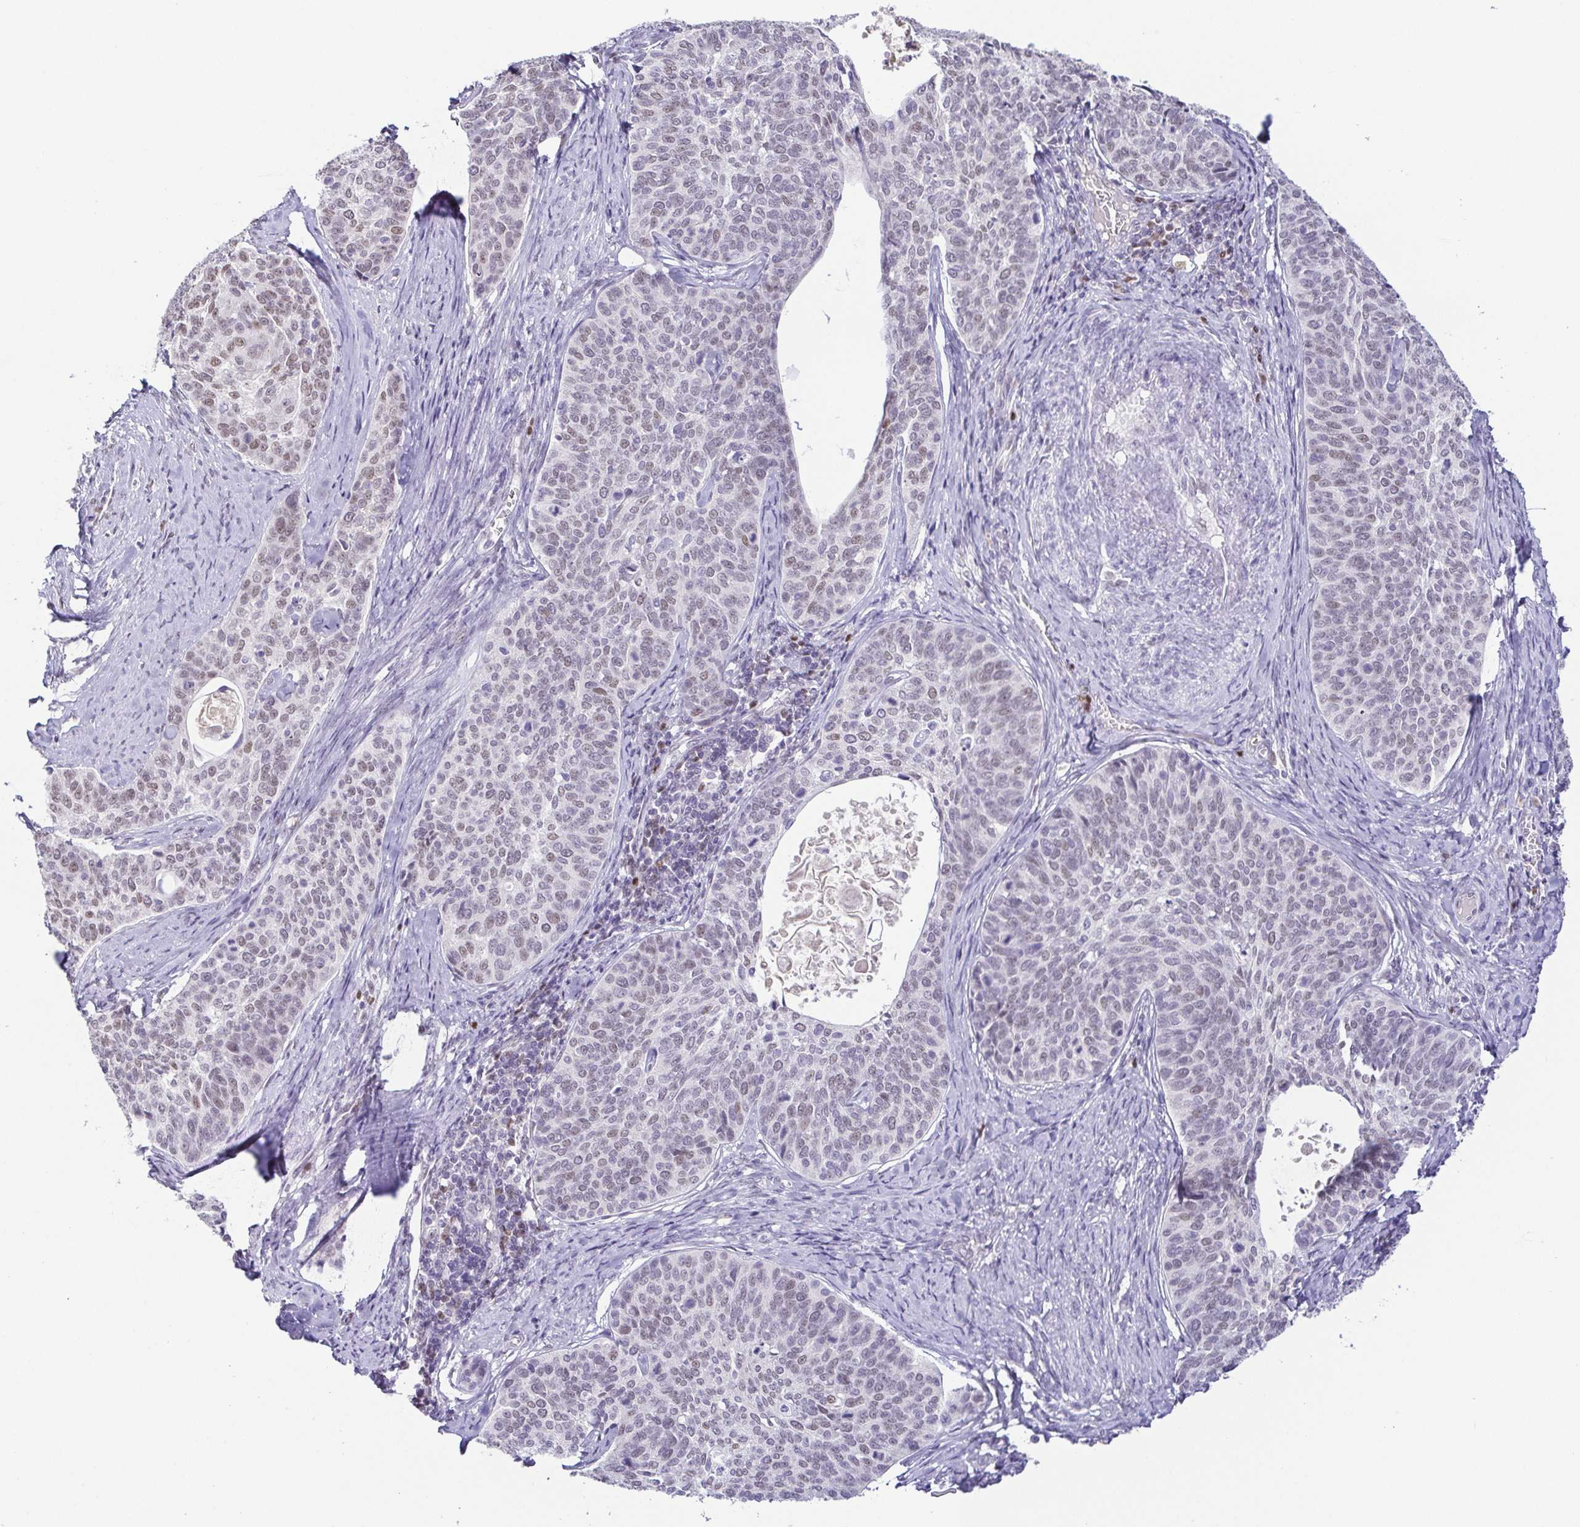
{"staining": {"intensity": "moderate", "quantity": "25%-75%", "location": "nuclear"}, "tissue": "cervical cancer", "cell_type": "Tumor cells", "image_type": "cancer", "snomed": [{"axis": "morphology", "description": "Squamous cell carcinoma, NOS"}, {"axis": "topography", "description": "Cervix"}], "caption": "This image exhibits IHC staining of cervical cancer, with medium moderate nuclear staining in about 25%-75% of tumor cells.", "gene": "TCF3", "patient": {"sex": "female", "age": 69}}